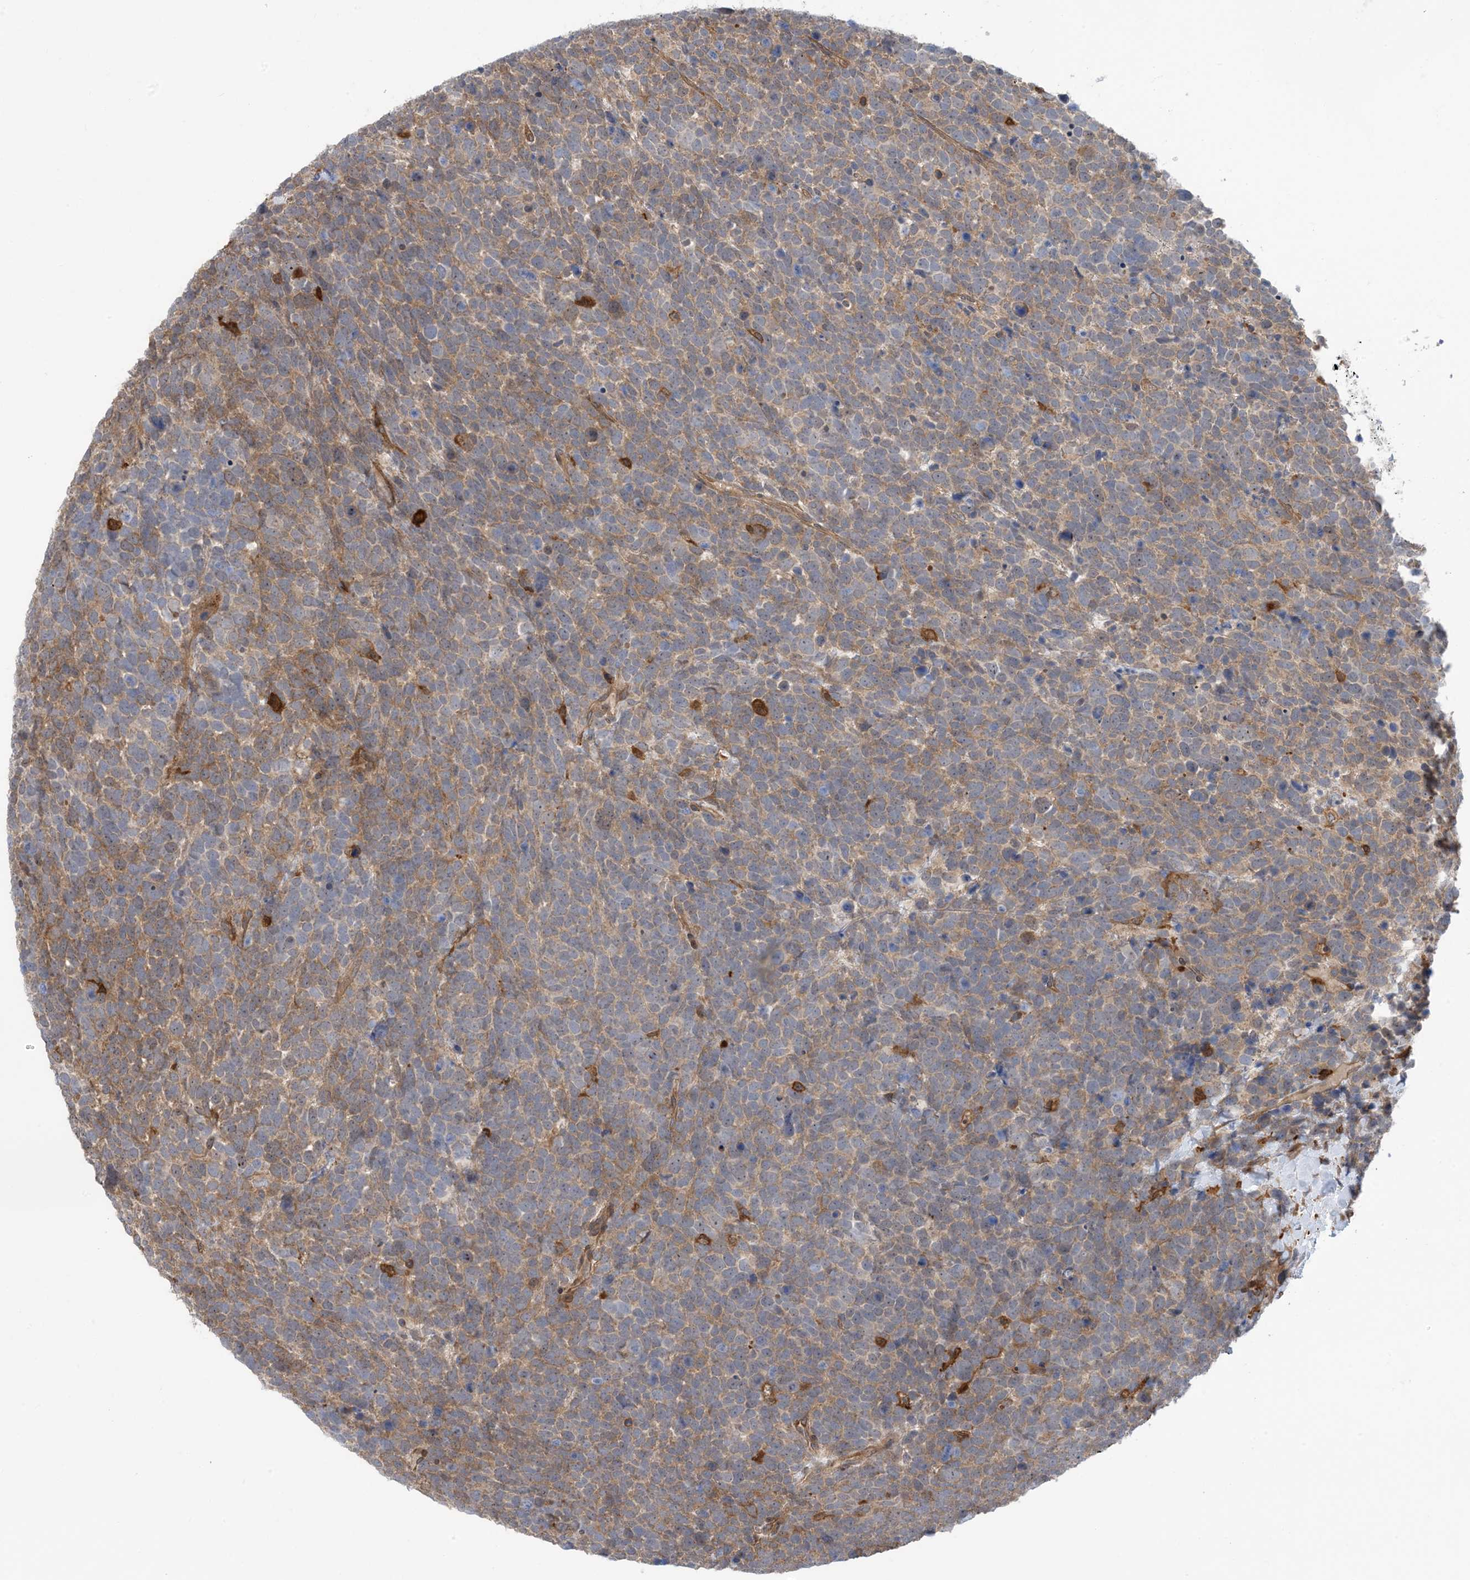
{"staining": {"intensity": "weak", "quantity": "25%-75%", "location": "cytoplasmic/membranous"}, "tissue": "urothelial cancer", "cell_type": "Tumor cells", "image_type": "cancer", "snomed": [{"axis": "morphology", "description": "Urothelial carcinoma, High grade"}, {"axis": "topography", "description": "Urinary bladder"}], "caption": "Immunohistochemistry (IHC) photomicrograph of human urothelial carcinoma (high-grade) stained for a protein (brown), which exhibits low levels of weak cytoplasmic/membranous positivity in about 25%-75% of tumor cells.", "gene": "HS1BP3", "patient": {"sex": "female", "age": 82}}